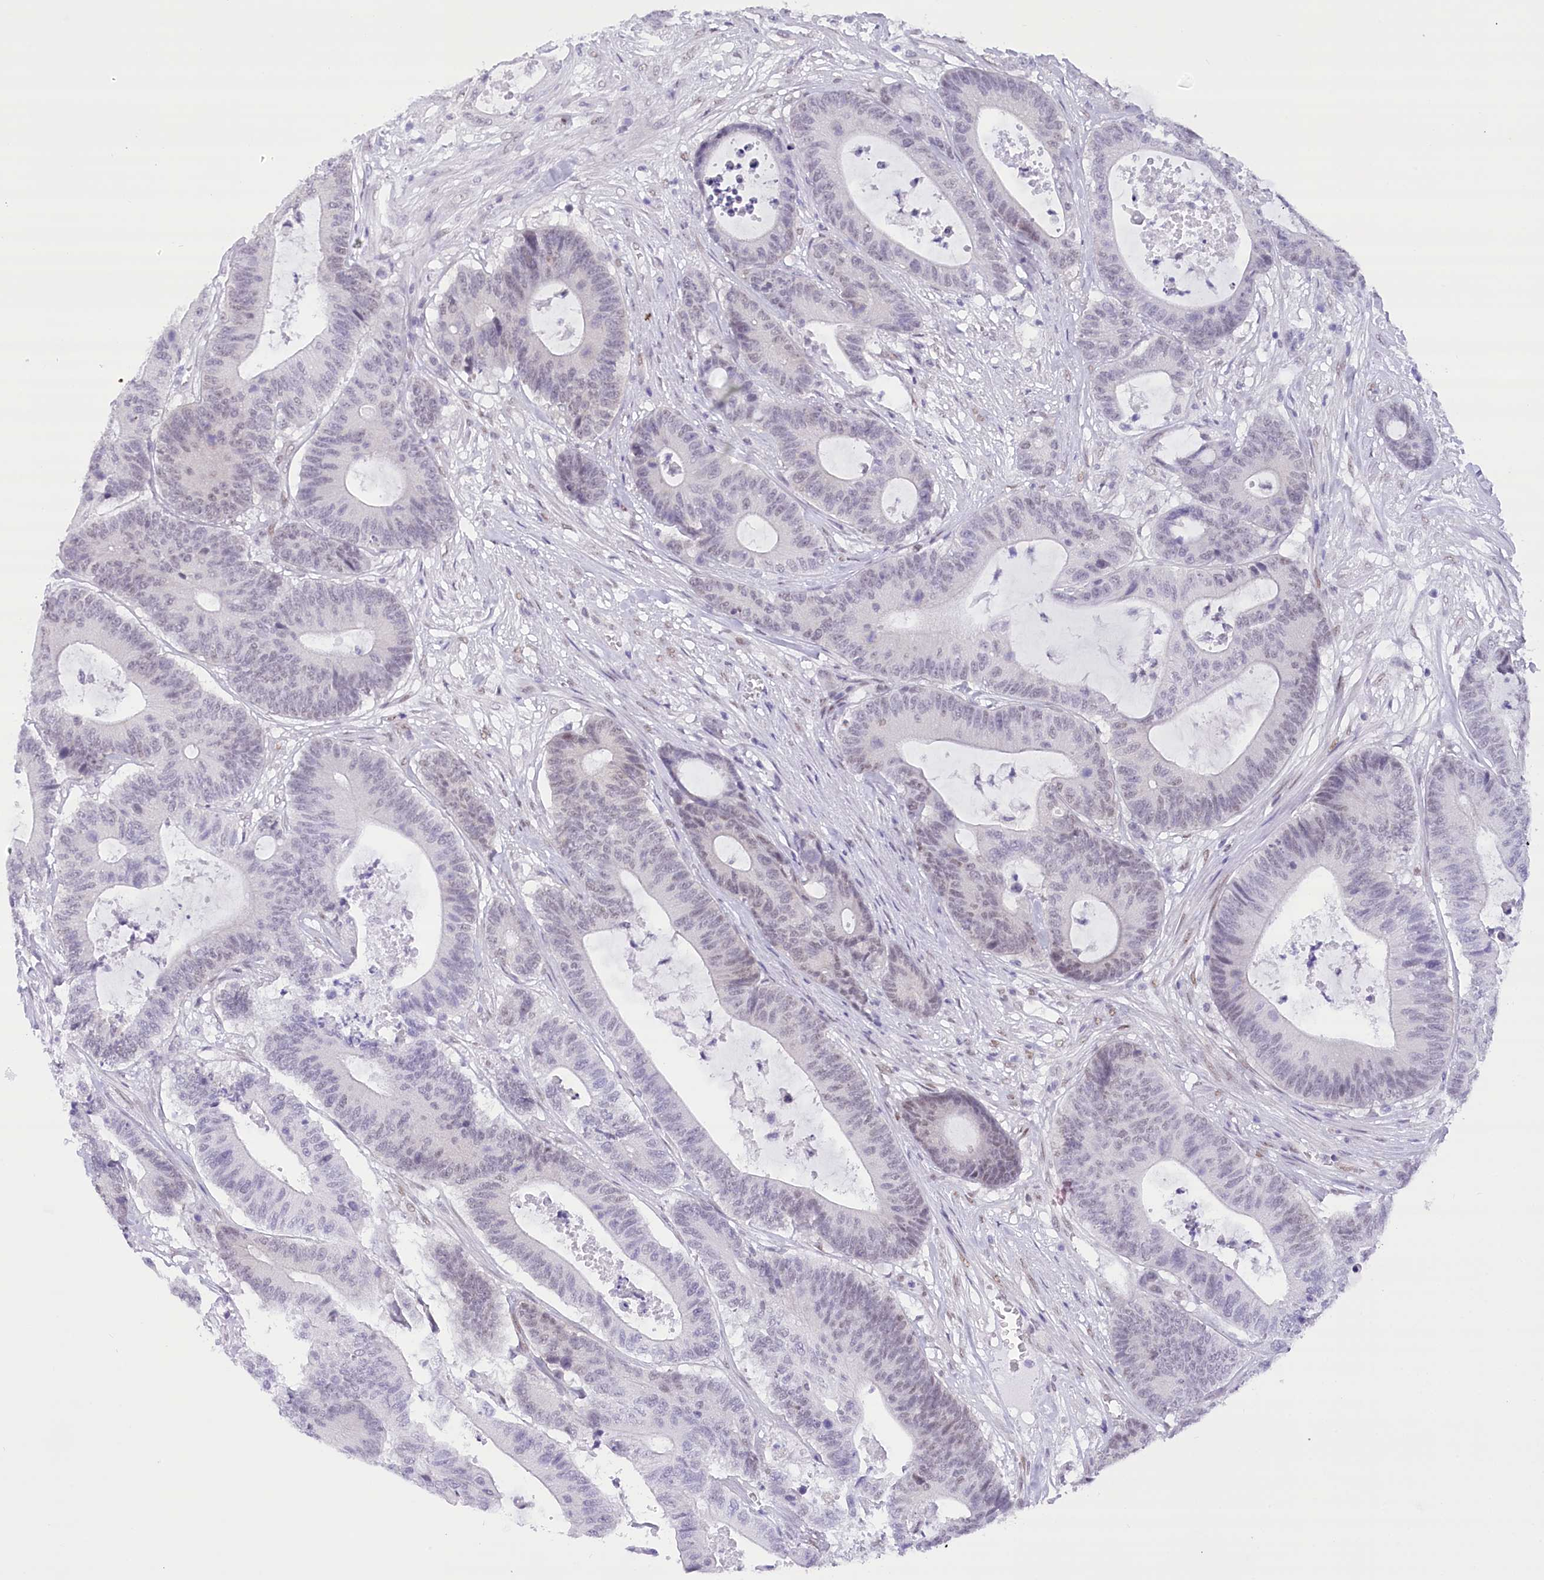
{"staining": {"intensity": "negative", "quantity": "none", "location": "none"}, "tissue": "colorectal cancer", "cell_type": "Tumor cells", "image_type": "cancer", "snomed": [{"axis": "morphology", "description": "Adenocarcinoma, NOS"}, {"axis": "topography", "description": "Colon"}], "caption": "An immunohistochemistry micrograph of colorectal adenocarcinoma is shown. There is no staining in tumor cells of colorectal adenocarcinoma.", "gene": "HNRNPA0", "patient": {"sex": "female", "age": 84}}